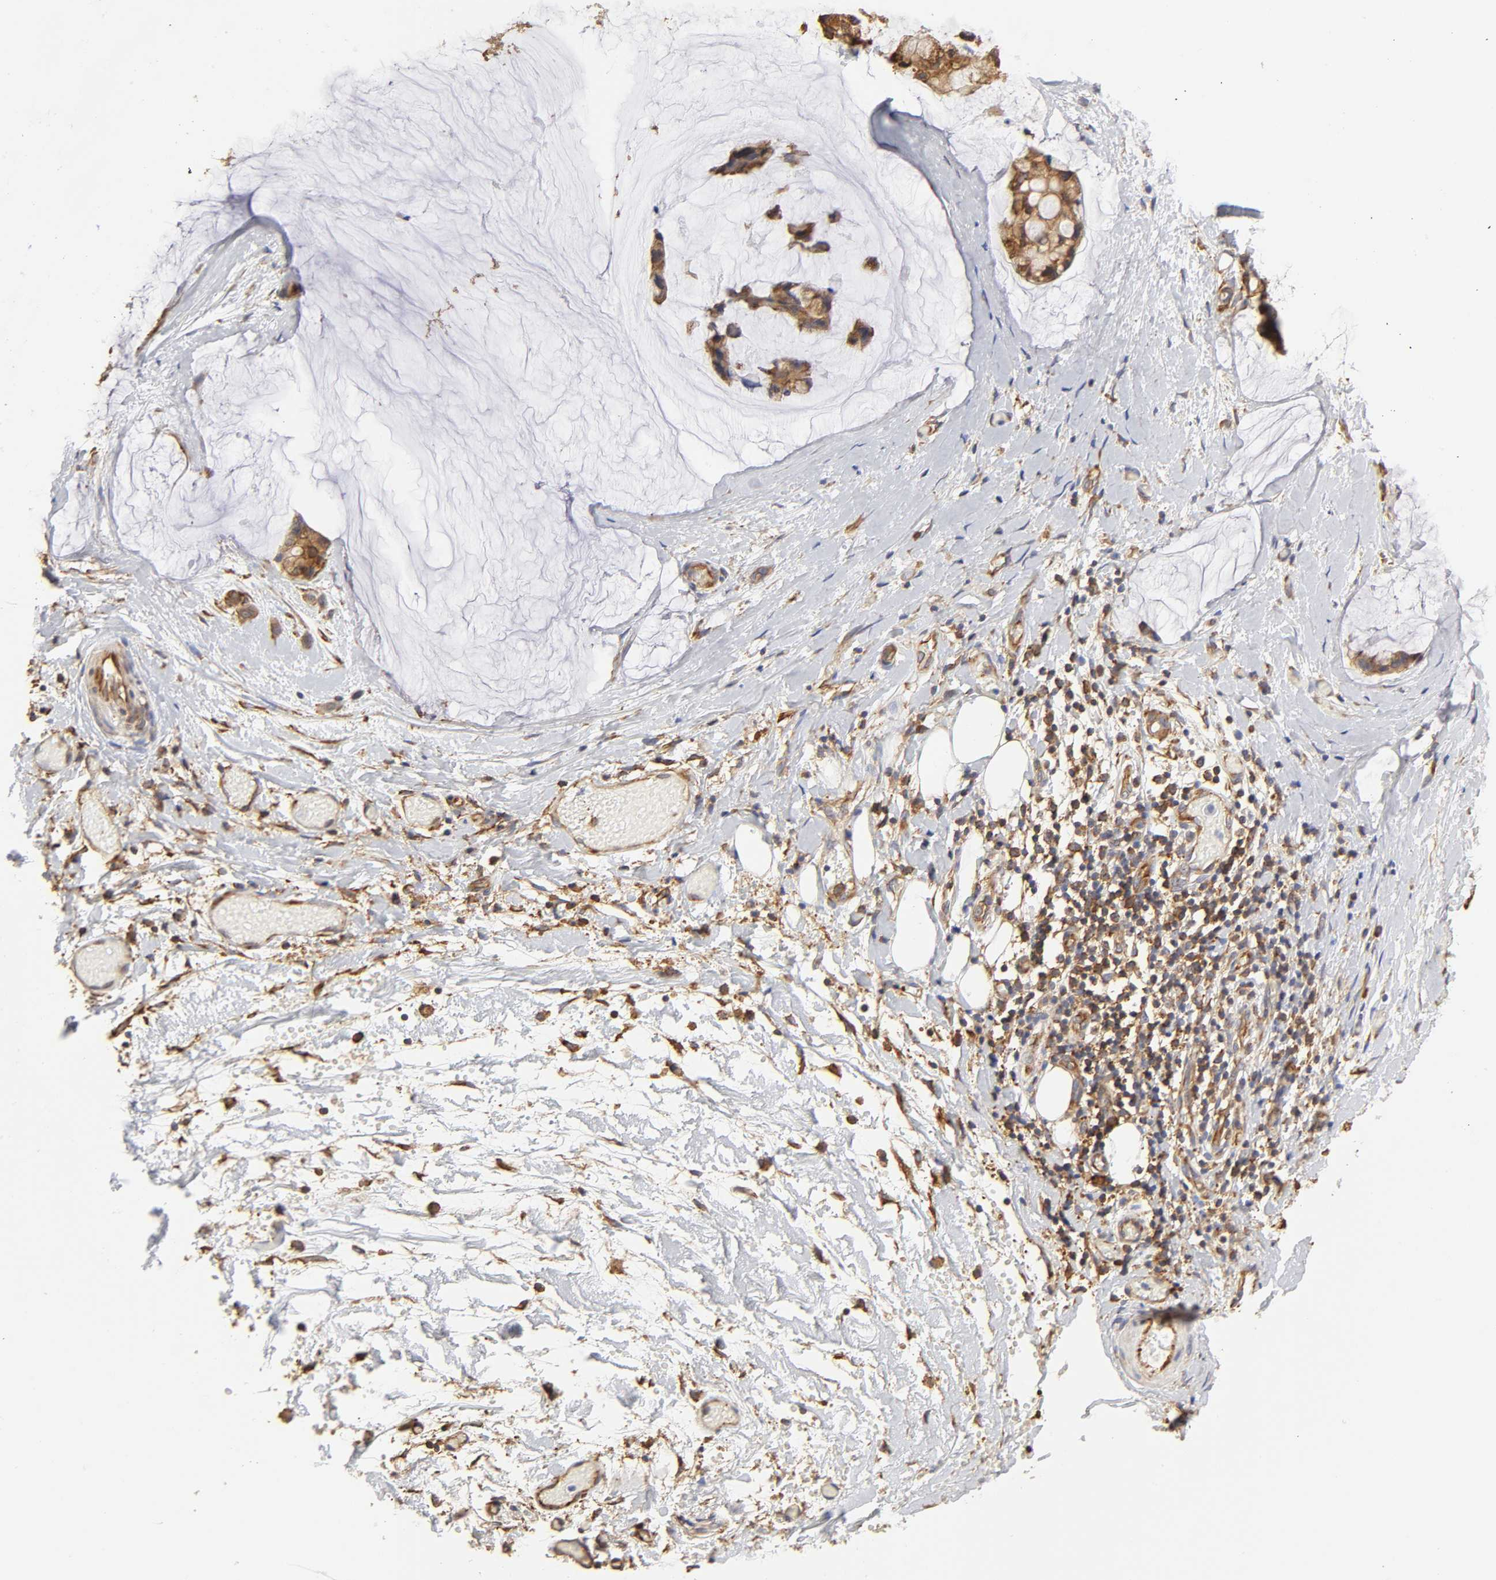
{"staining": {"intensity": "strong", "quantity": ">75%", "location": "cytoplasmic/membranous"}, "tissue": "ovarian cancer", "cell_type": "Tumor cells", "image_type": "cancer", "snomed": [{"axis": "morphology", "description": "Cystadenocarcinoma, mucinous, NOS"}, {"axis": "topography", "description": "Ovary"}], "caption": "A brown stain labels strong cytoplasmic/membranous positivity of a protein in mucinous cystadenocarcinoma (ovarian) tumor cells.", "gene": "RPL14", "patient": {"sex": "female", "age": 39}}